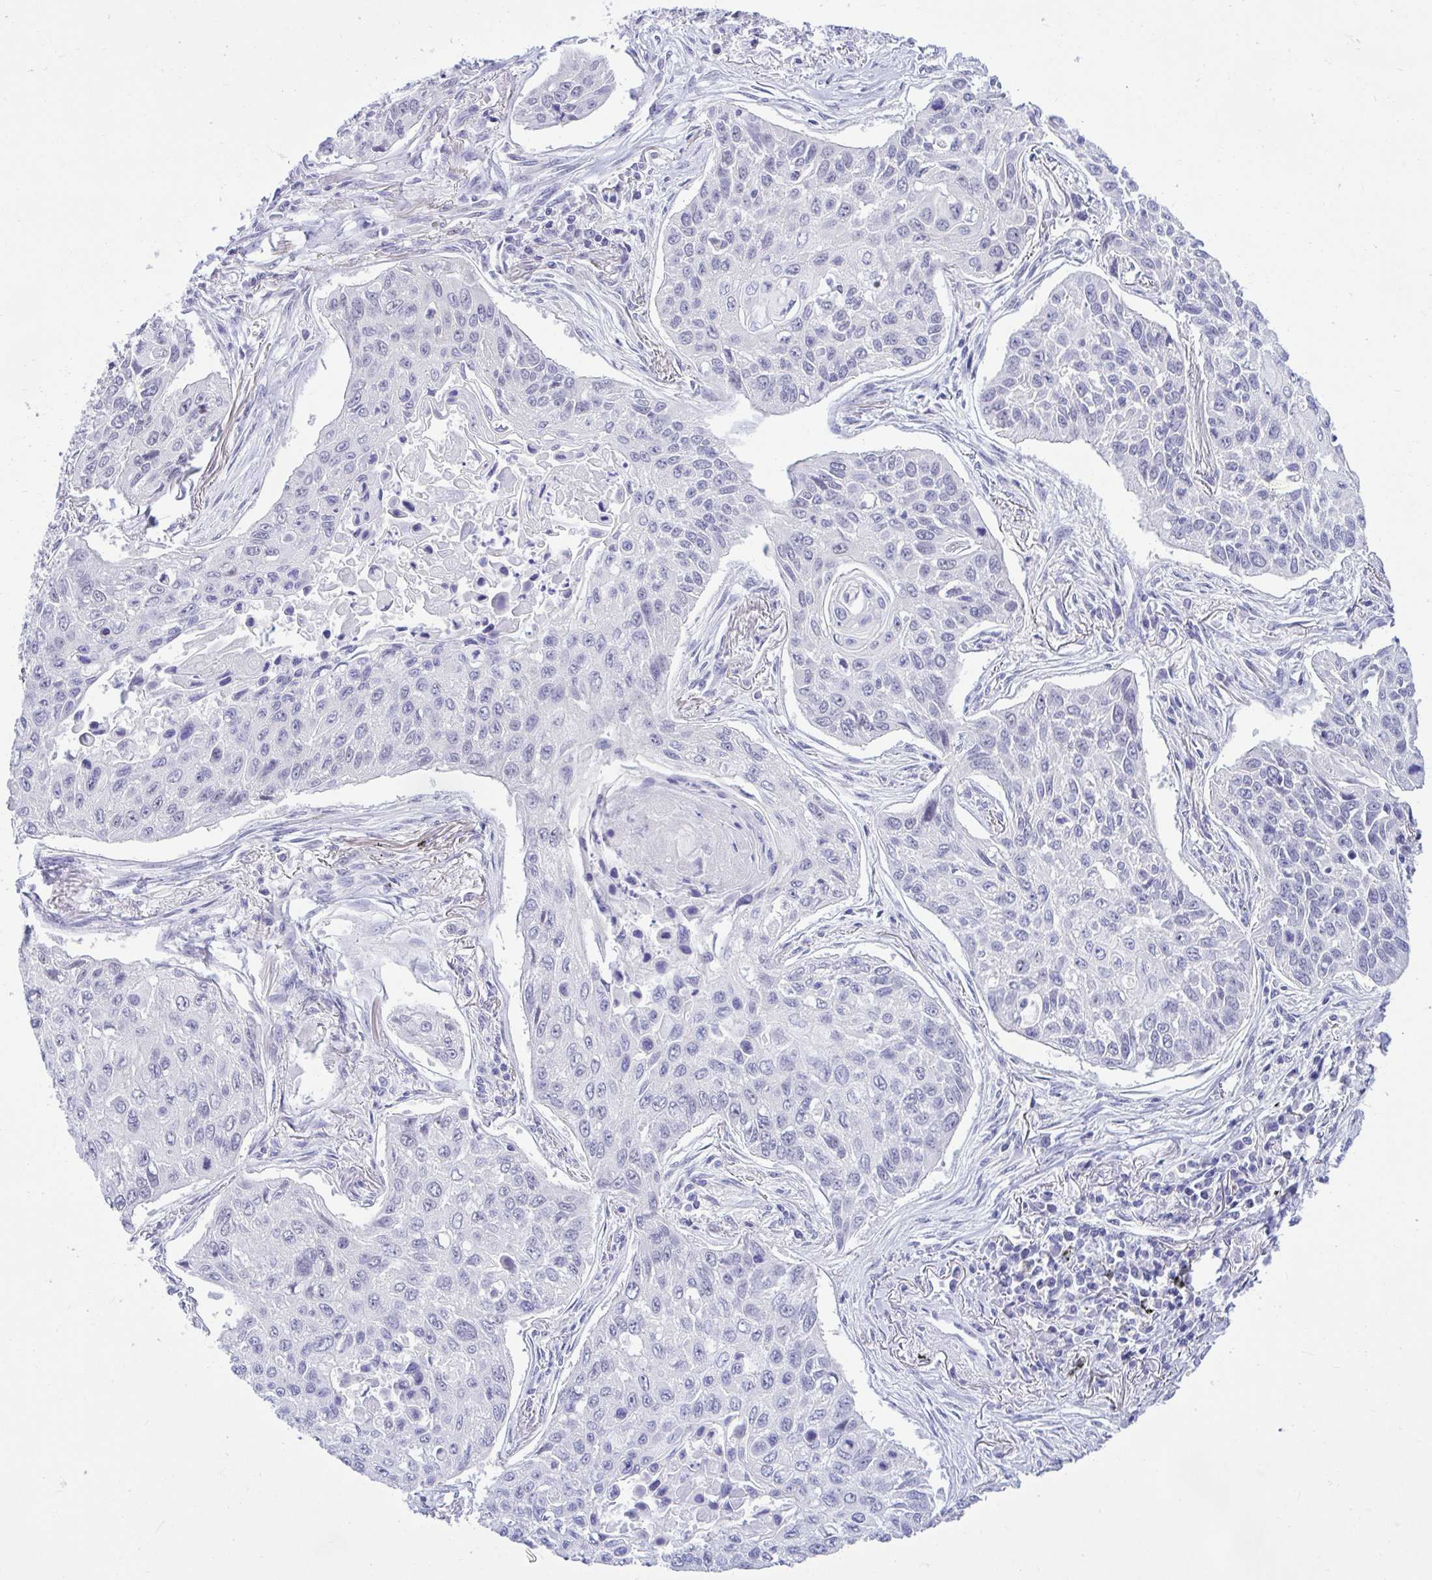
{"staining": {"intensity": "negative", "quantity": "none", "location": "none"}, "tissue": "lung cancer", "cell_type": "Tumor cells", "image_type": "cancer", "snomed": [{"axis": "morphology", "description": "Squamous cell carcinoma, NOS"}, {"axis": "topography", "description": "Lung"}], "caption": "This photomicrograph is of lung cancer stained with immunohistochemistry to label a protein in brown with the nuclei are counter-stained blue. There is no positivity in tumor cells.", "gene": "PPP1CA", "patient": {"sex": "male", "age": 75}}